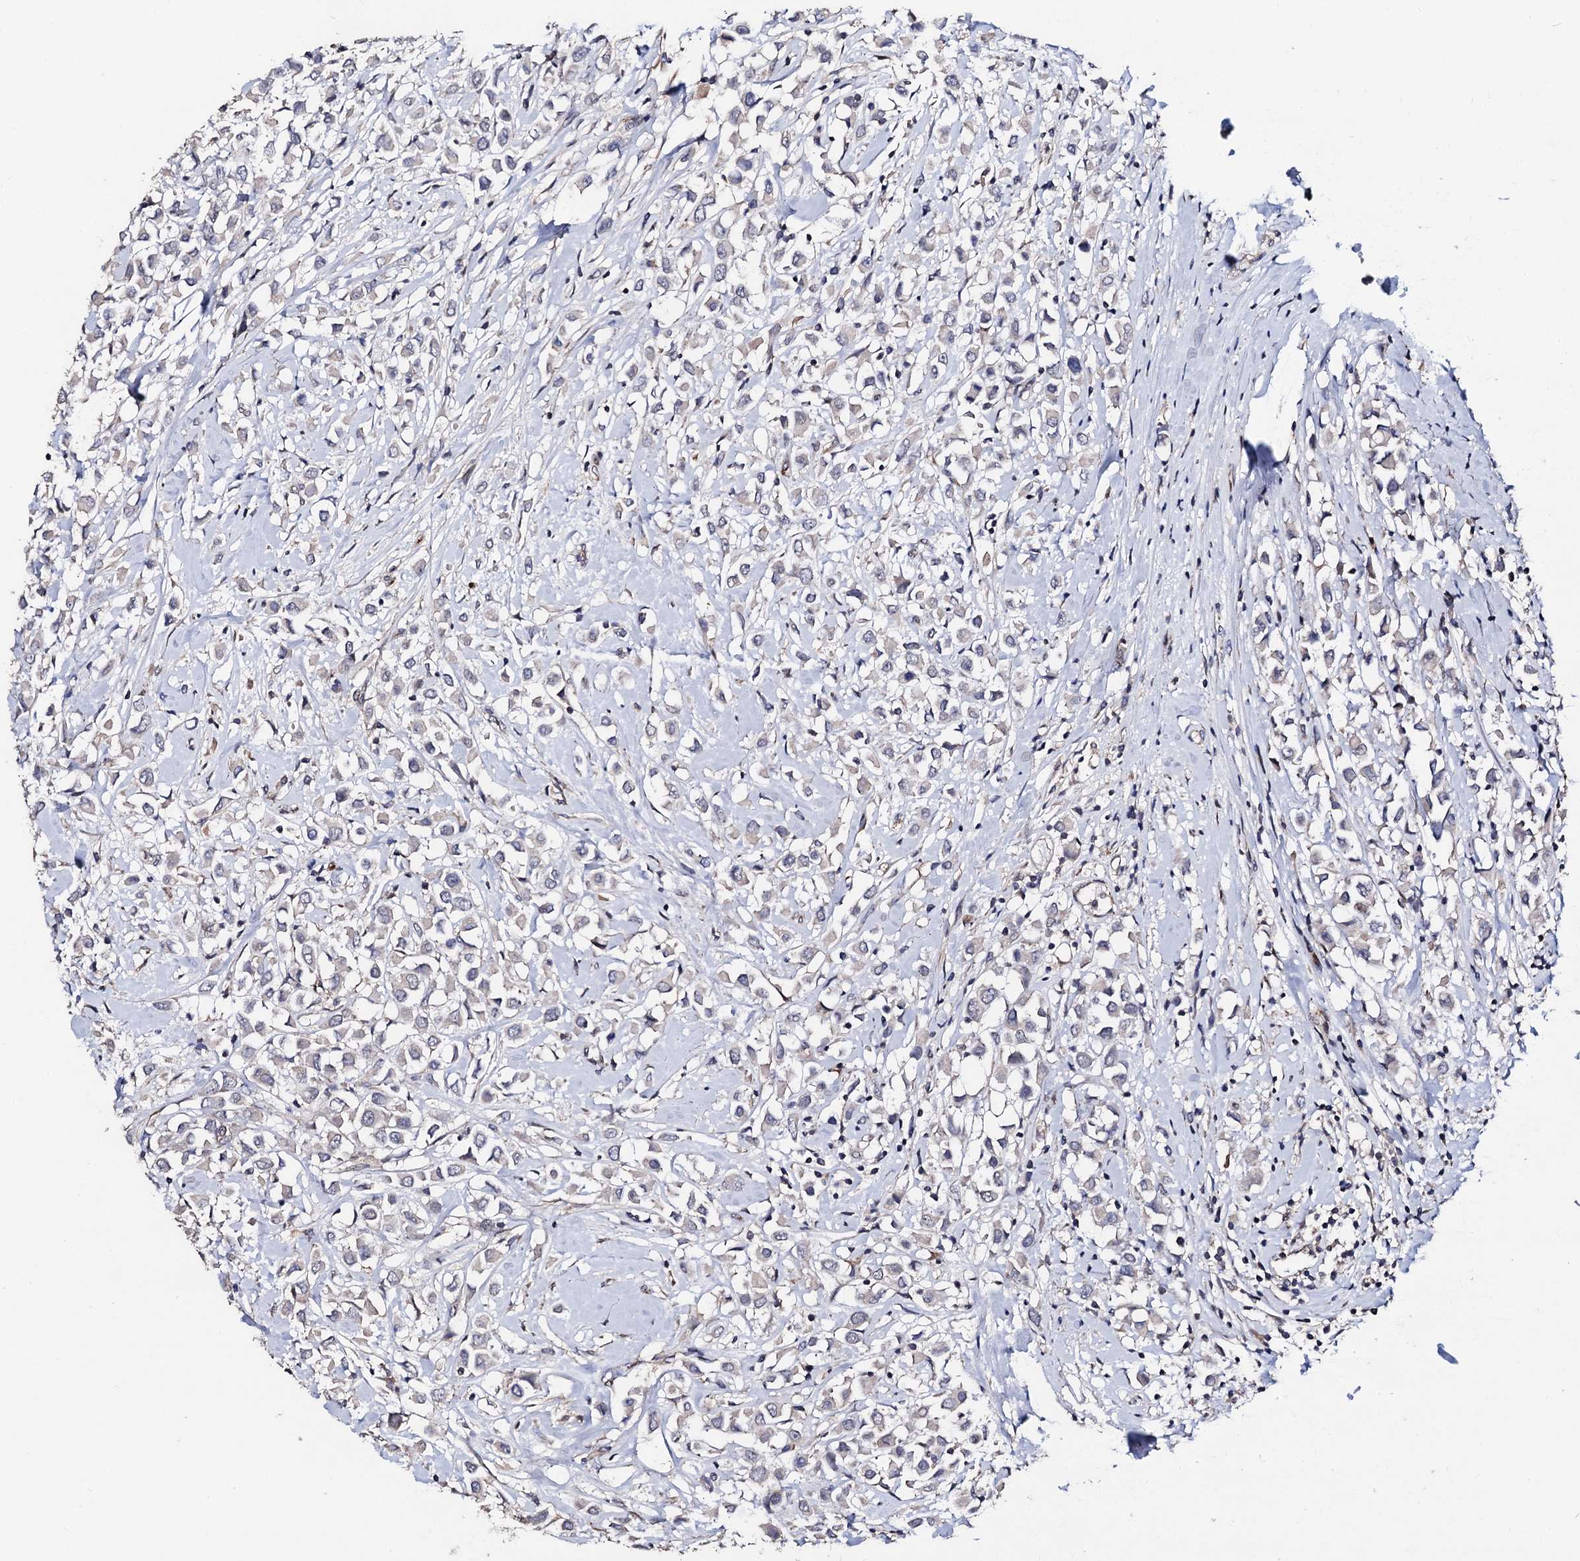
{"staining": {"intensity": "negative", "quantity": "none", "location": "none"}, "tissue": "breast cancer", "cell_type": "Tumor cells", "image_type": "cancer", "snomed": [{"axis": "morphology", "description": "Duct carcinoma"}, {"axis": "topography", "description": "Breast"}], "caption": "IHC of breast intraductal carcinoma displays no expression in tumor cells. Brightfield microscopy of immunohistochemistry stained with DAB (3,3'-diaminobenzidine) (brown) and hematoxylin (blue), captured at high magnification.", "gene": "PPTC7", "patient": {"sex": "female", "age": 87}}